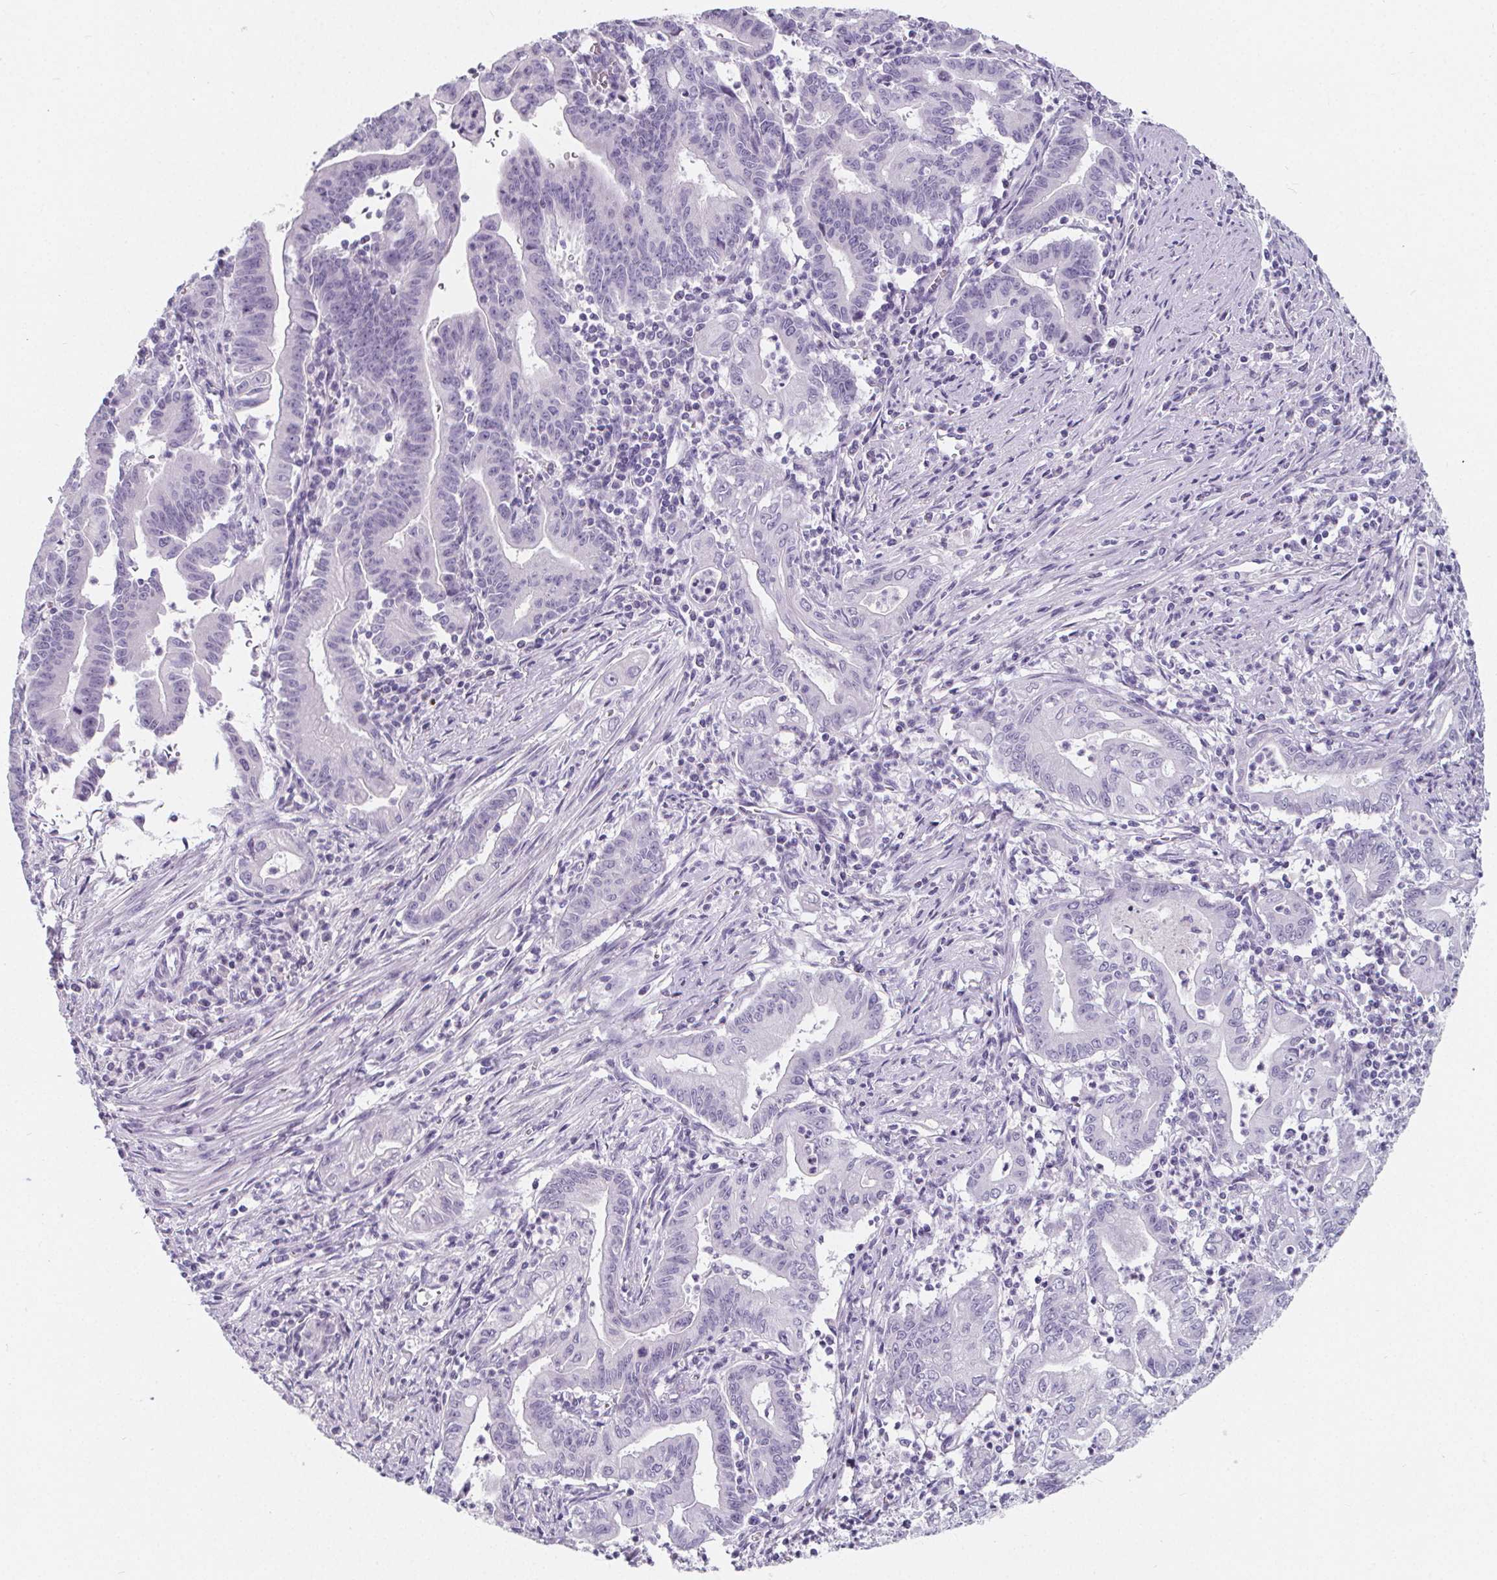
{"staining": {"intensity": "negative", "quantity": "none", "location": "none"}, "tissue": "stomach cancer", "cell_type": "Tumor cells", "image_type": "cancer", "snomed": [{"axis": "morphology", "description": "Adenocarcinoma, NOS"}, {"axis": "topography", "description": "Stomach, upper"}], "caption": "A micrograph of human stomach cancer is negative for staining in tumor cells.", "gene": "ADRB1", "patient": {"sex": "female", "age": 79}}